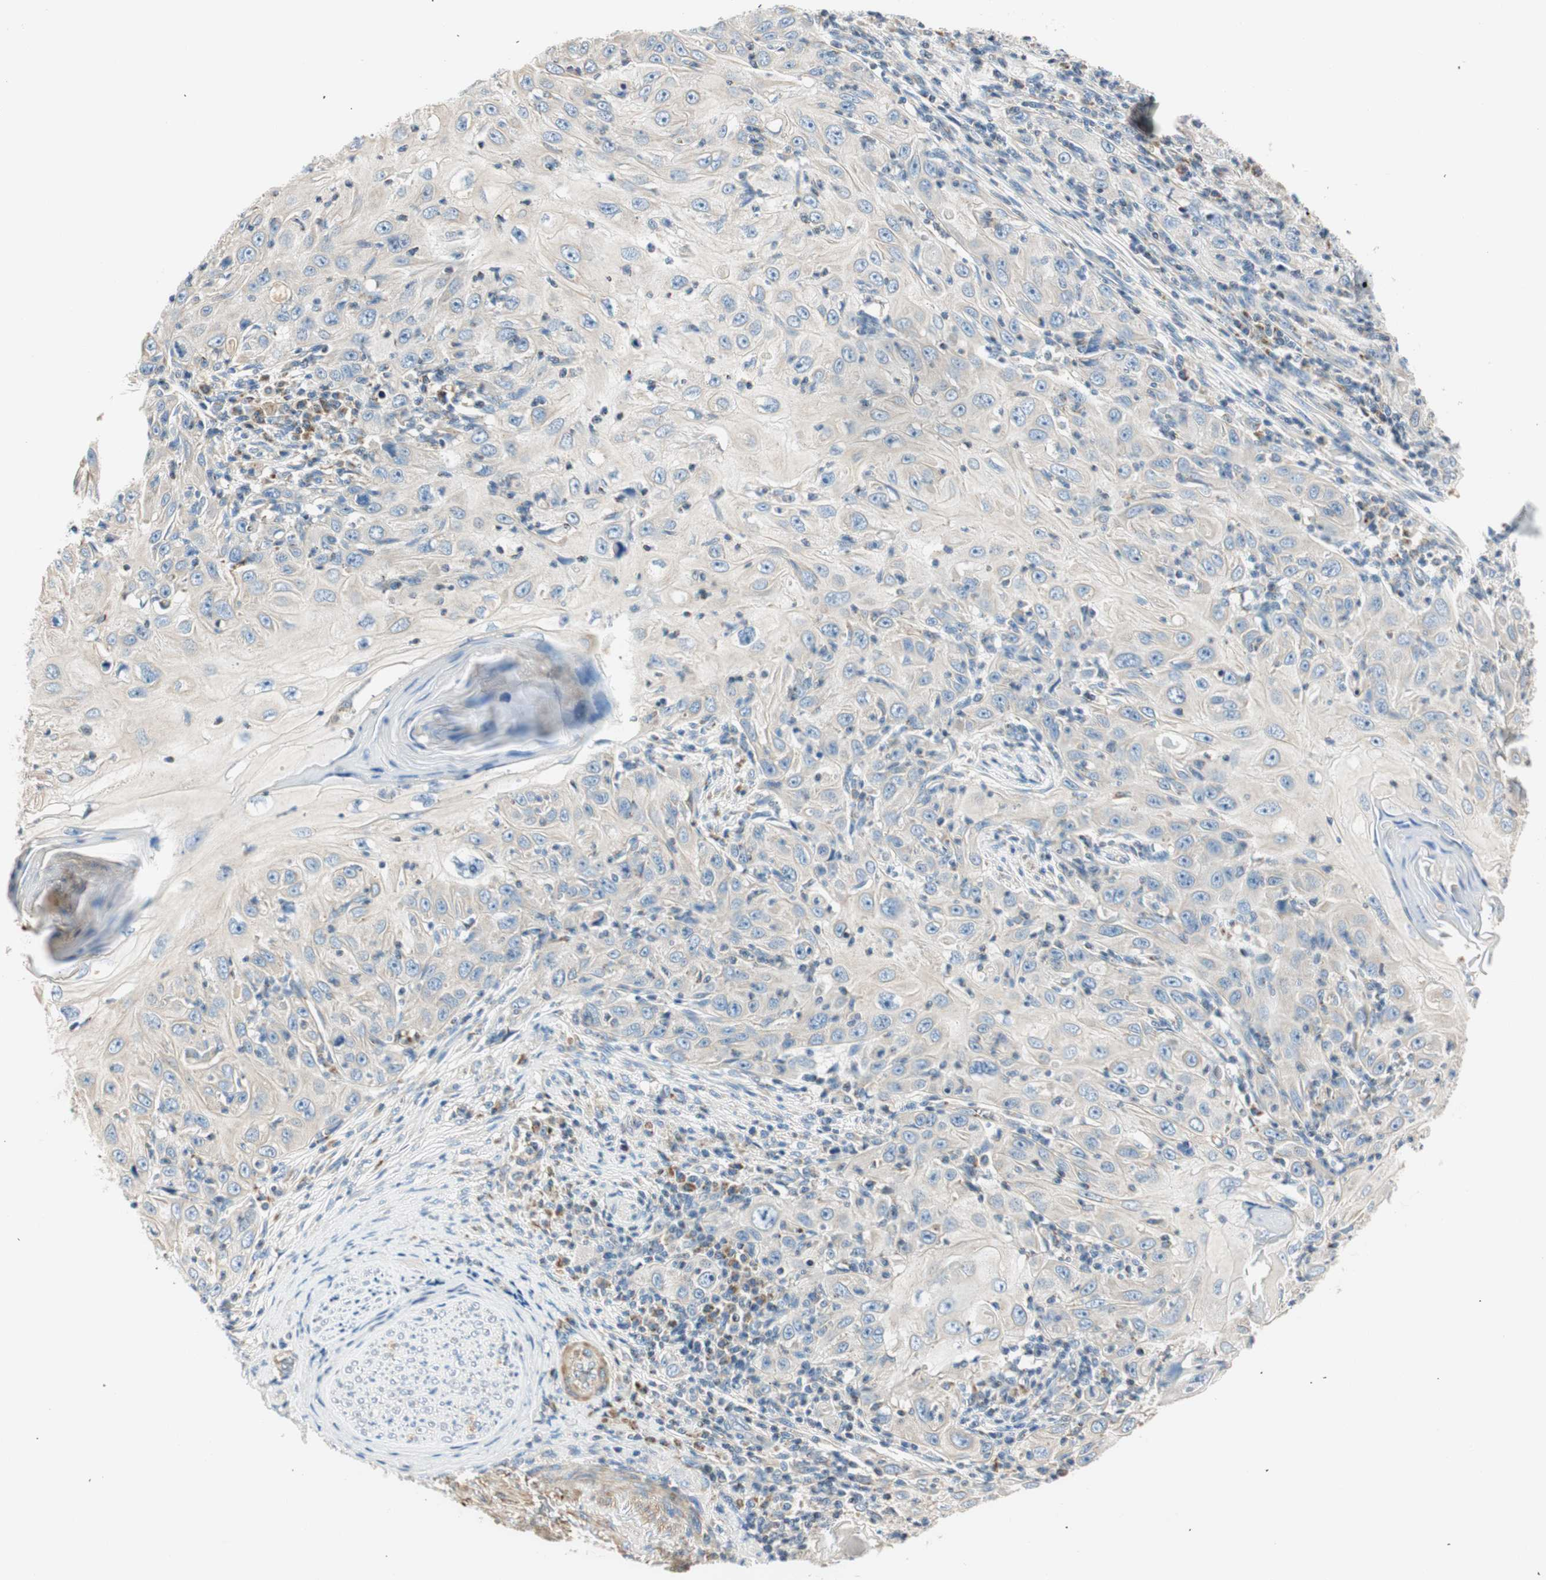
{"staining": {"intensity": "negative", "quantity": "none", "location": "none"}, "tissue": "skin cancer", "cell_type": "Tumor cells", "image_type": "cancer", "snomed": [{"axis": "morphology", "description": "Squamous cell carcinoma, NOS"}, {"axis": "topography", "description": "Skin"}], "caption": "IHC micrograph of neoplastic tissue: skin squamous cell carcinoma stained with DAB demonstrates no significant protein staining in tumor cells.", "gene": "RORB", "patient": {"sex": "female", "age": 88}}